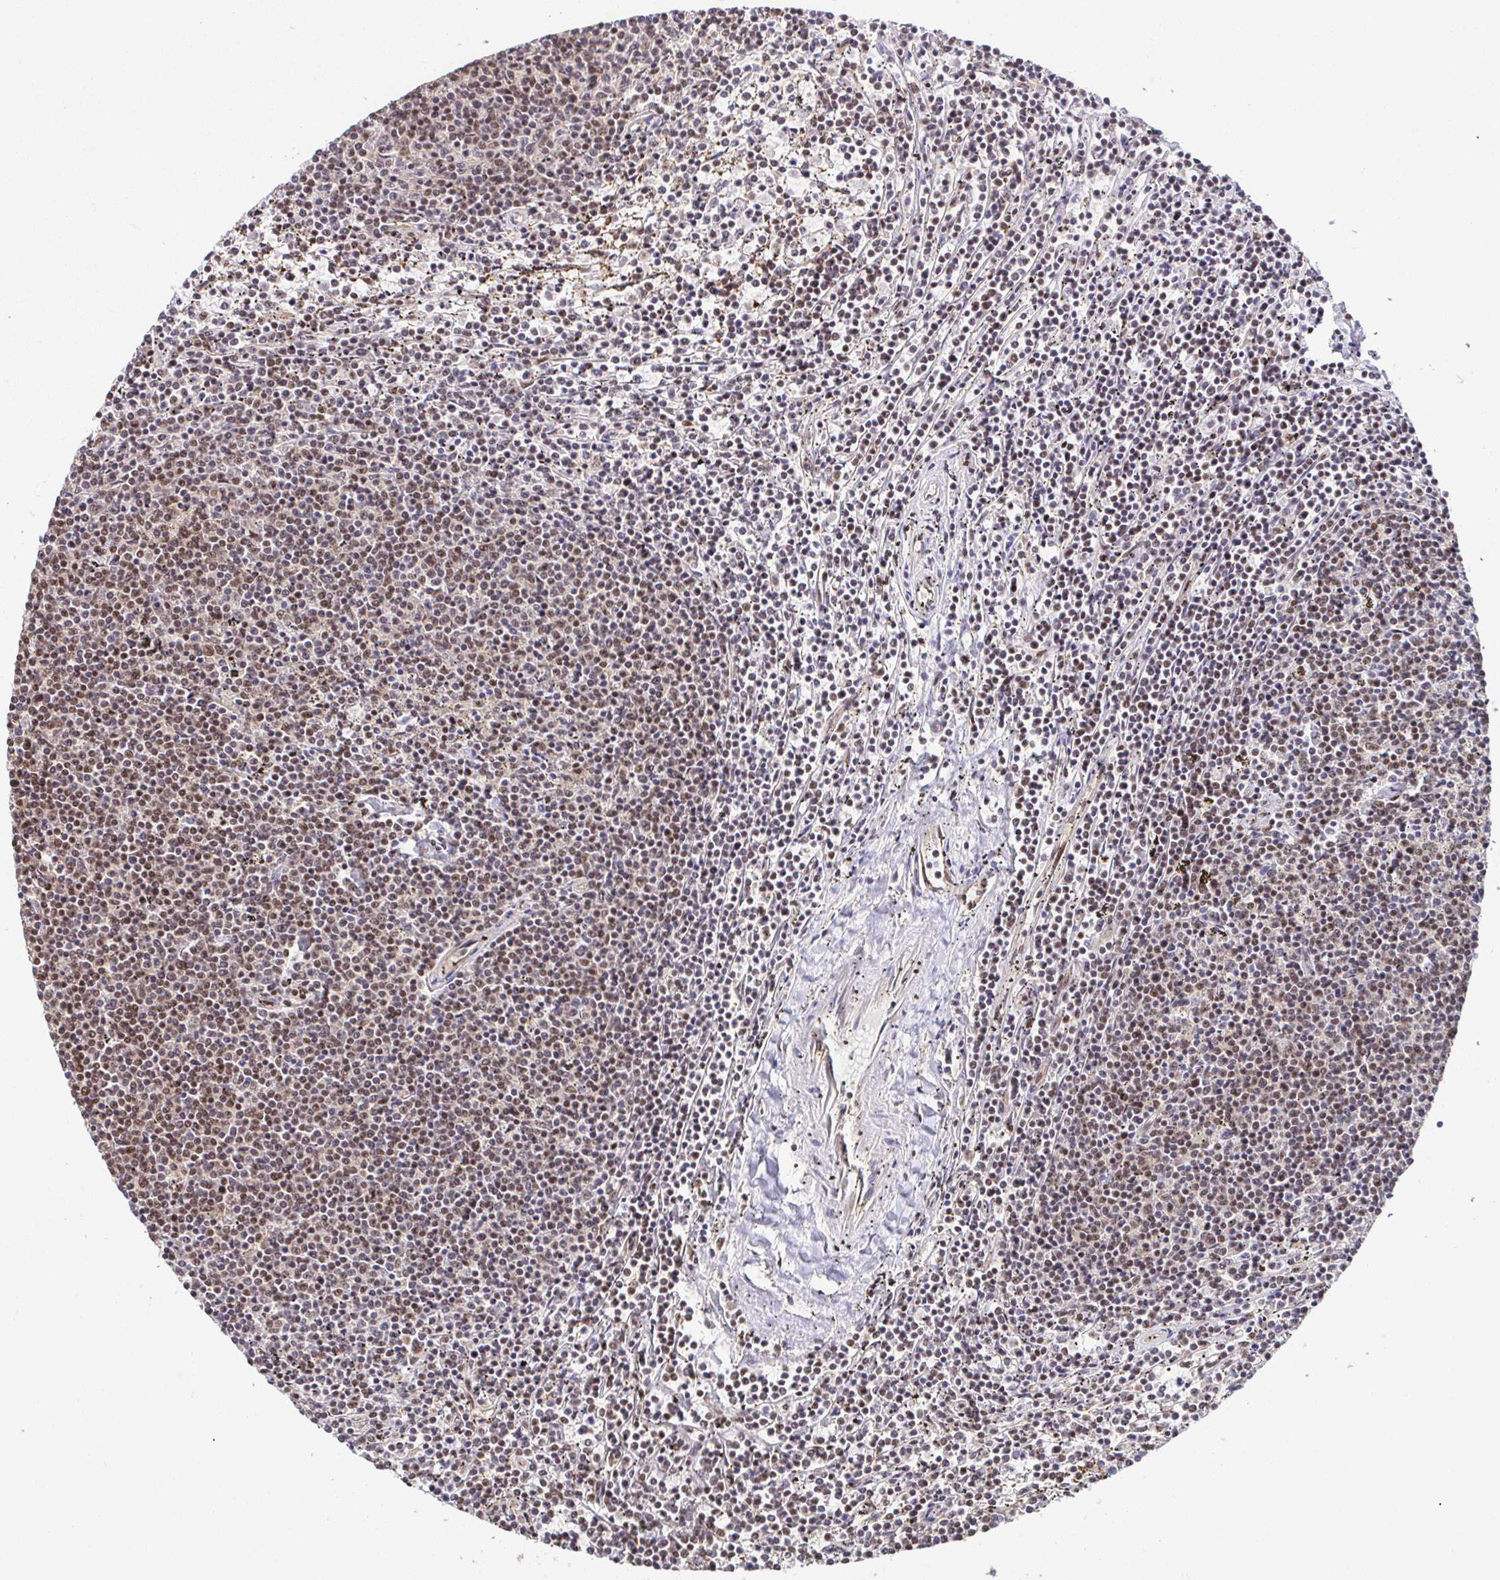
{"staining": {"intensity": "weak", "quantity": "25%-75%", "location": "nuclear"}, "tissue": "lymphoma", "cell_type": "Tumor cells", "image_type": "cancer", "snomed": [{"axis": "morphology", "description": "Malignant lymphoma, non-Hodgkin's type, Low grade"}, {"axis": "topography", "description": "Spleen"}], "caption": "Immunohistochemical staining of malignant lymphoma, non-Hodgkin's type (low-grade) demonstrates weak nuclear protein expression in approximately 25%-75% of tumor cells.", "gene": "SP3", "patient": {"sex": "female", "age": 50}}